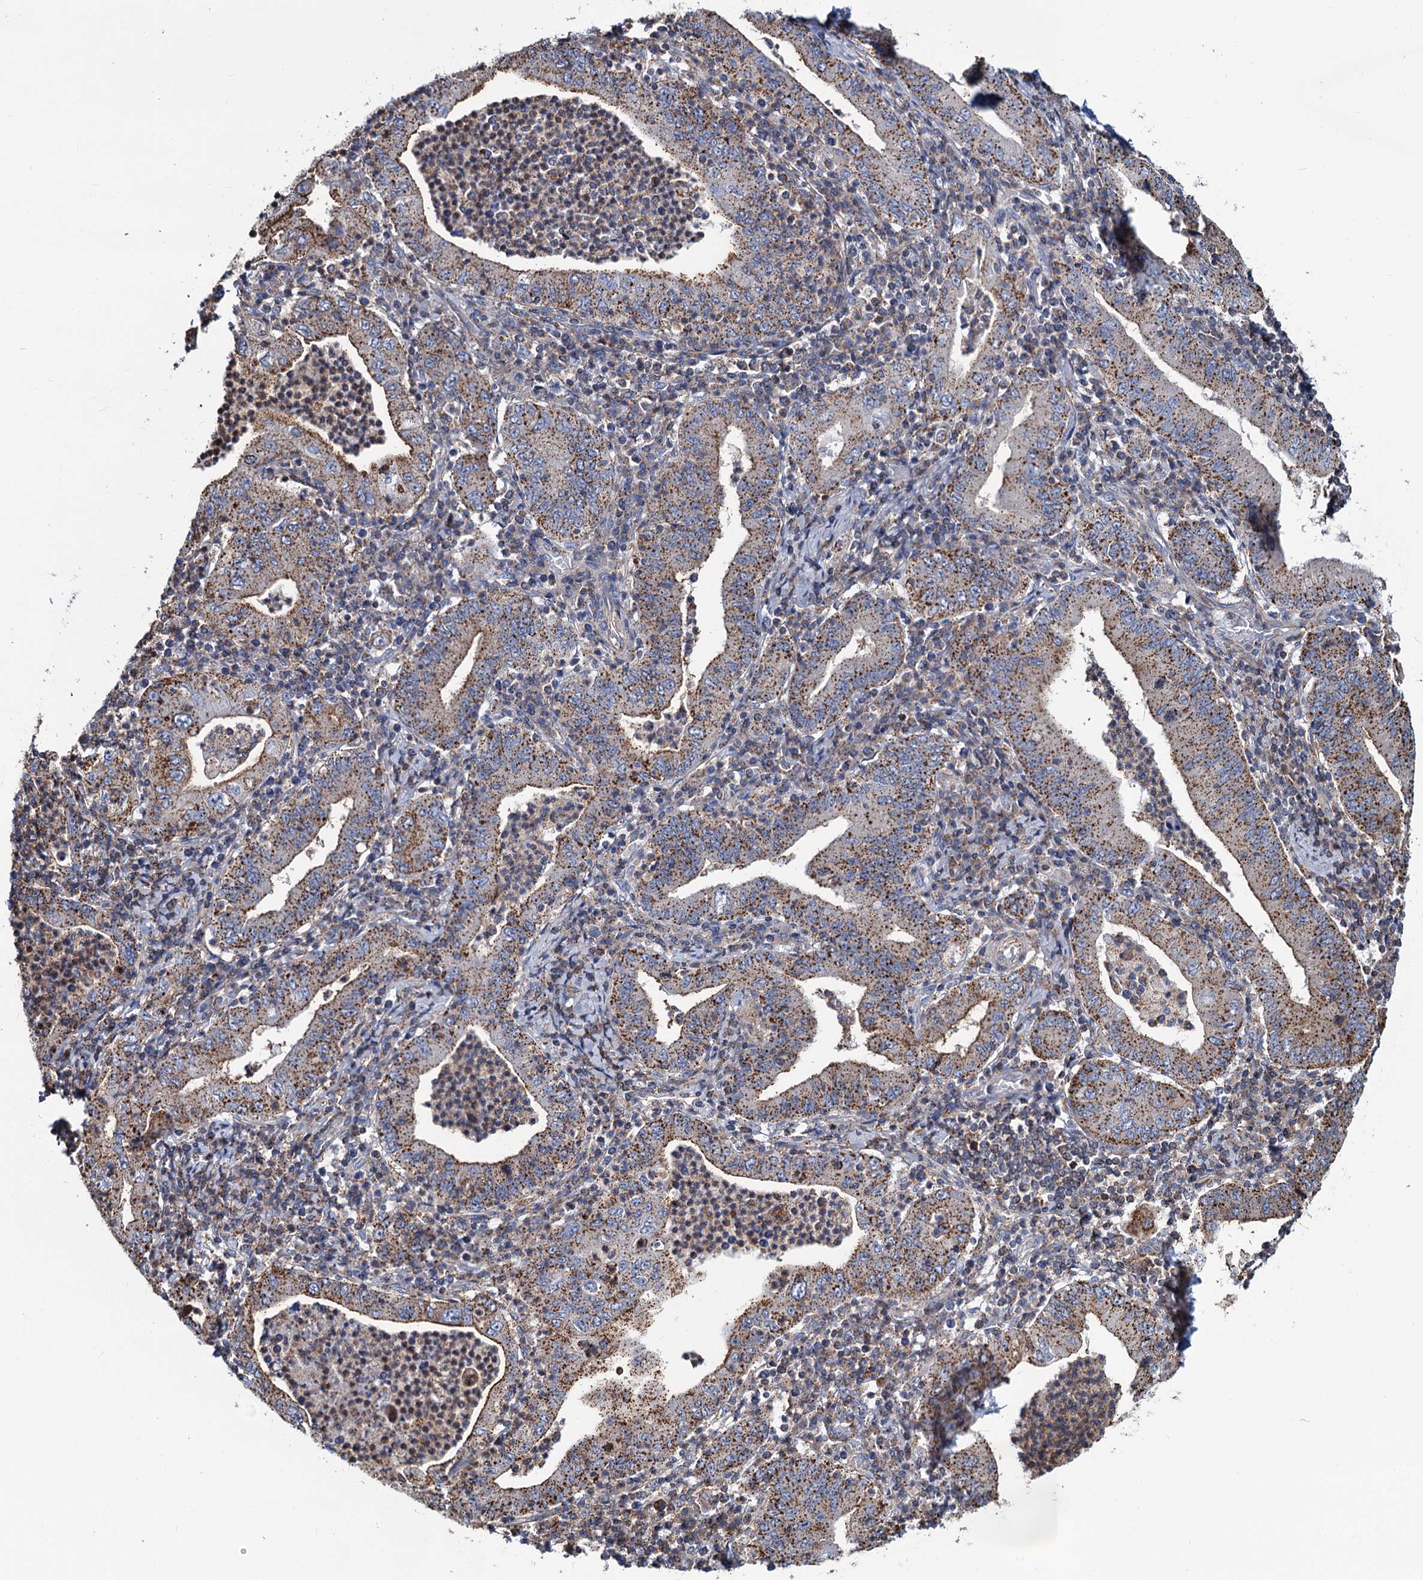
{"staining": {"intensity": "moderate", "quantity": ">75%", "location": "cytoplasmic/membranous"}, "tissue": "stomach cancer", "cell_type": "Tumor cells", "image_type": "cancer", "snomed": [{"axis": "morphology", "description": "Normal tissue, NOS"}, {"axis": "morphology", "description": "Adenocarcinoma, NOS"}, {"axis": "topography", "description": "Esophagus"}, {"axis": "topography", "description": "Stomach, upper"}, {"axis": "topography", "description": "Peripheral nerve tissue"}], "caption": "Immunohistochemical staining of human stomach cancer demonstrates medium levels of moderate cytoplasmic/membranous positivity in approximately >75% of tumor cells.", "gene": "PSEN1", "patient": {"sex": "male", "age": 62}}